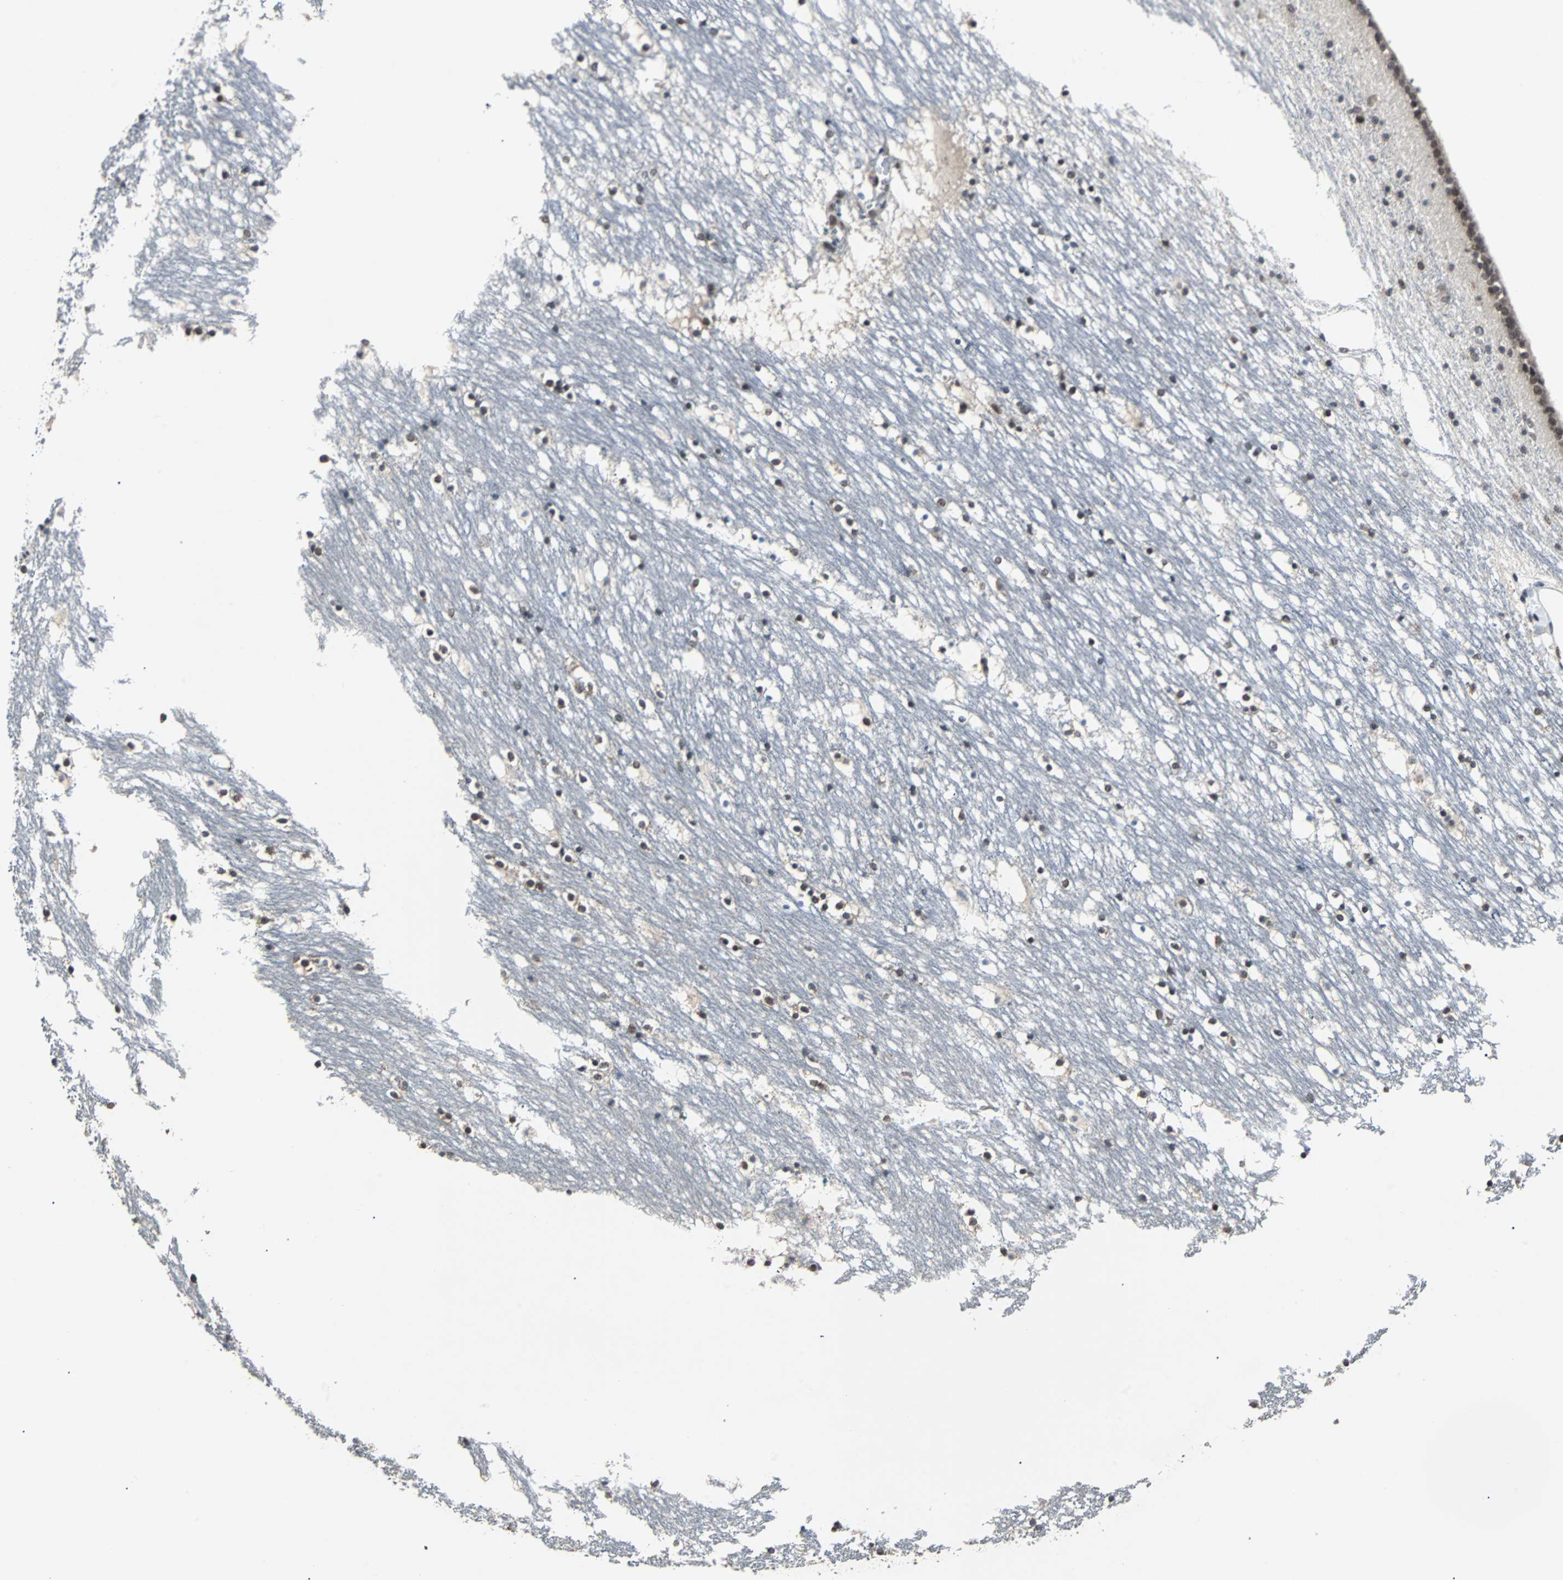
{"staining": {"intensity": "moderate", "quantity": ">75%", "location": "nuclear"}, "tissue": "caudate", "cell_type": "Glial cells", "image_type": "normal", "snomed": [{"axis": "morphology", "description": "Normal tissue, NOS"}, {"axis": "topography", "description": "Lateral ventricle wall"}], "caption": "This photomicrograph demonstrates IHC staining of benign caudate, with medium moderate nuclear positivity in about >75% of glial cells.", "gene": "TERF2IP", "patient": {"sex": "male", "age": 45}}